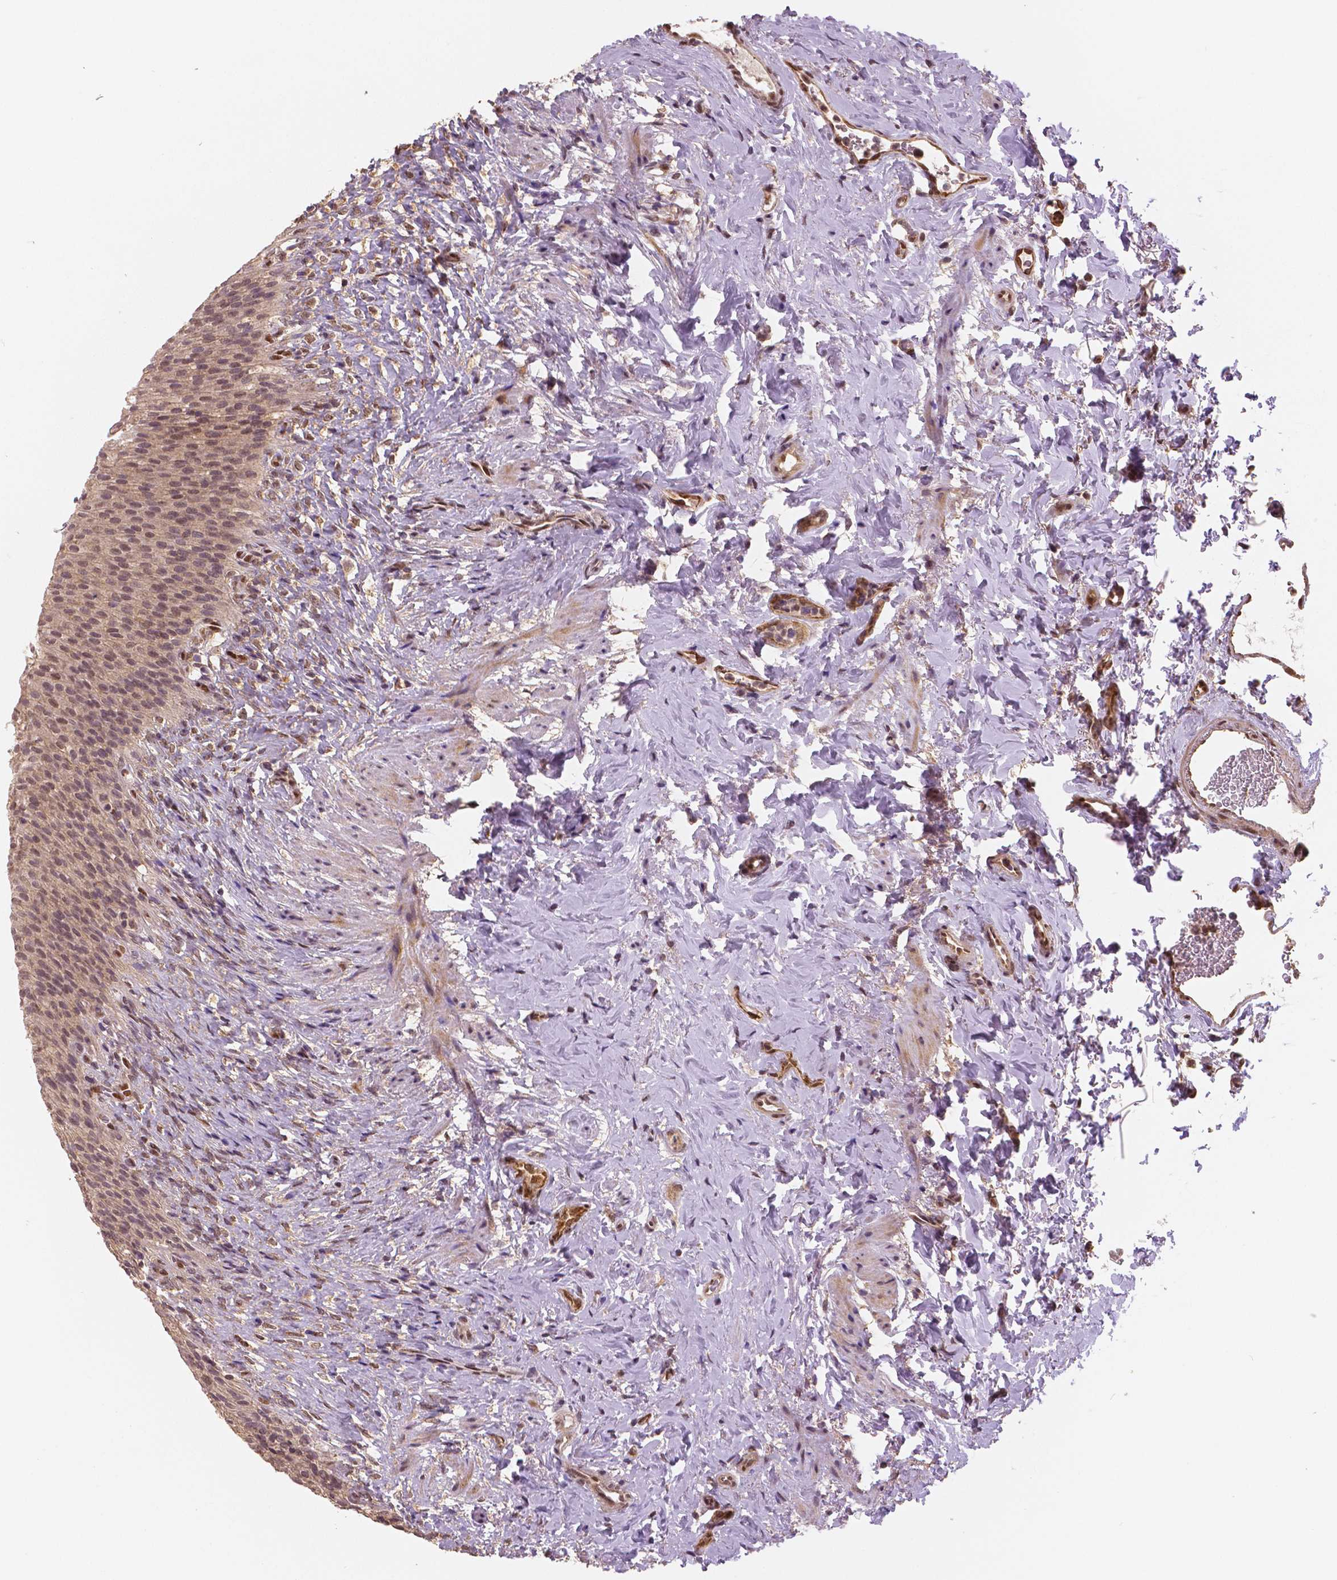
{"staining": {"intensity": "moderate", "quantity": ">75%", "location": "cytoplasmic/membranous,nuclear"}, "tissue": "urinary bladder", "cell_type": "Urothelial cells", "image_type": "normal", "snomed": [{"axis": "morphology", "description": "Normal tissue, NOS"}, {"axis": "topography", "description": "Urinary bladder"}, {"axis": "topography", "description": "Prostate"}], "caption": "Protein expression analysis of normal urinary bladder displays moderate cytoplasmic/membranous,nuclear staining in about >75% of urothelial cells.", "gene": "STAT3", "patient": {"sex": "male", "age": 76}}